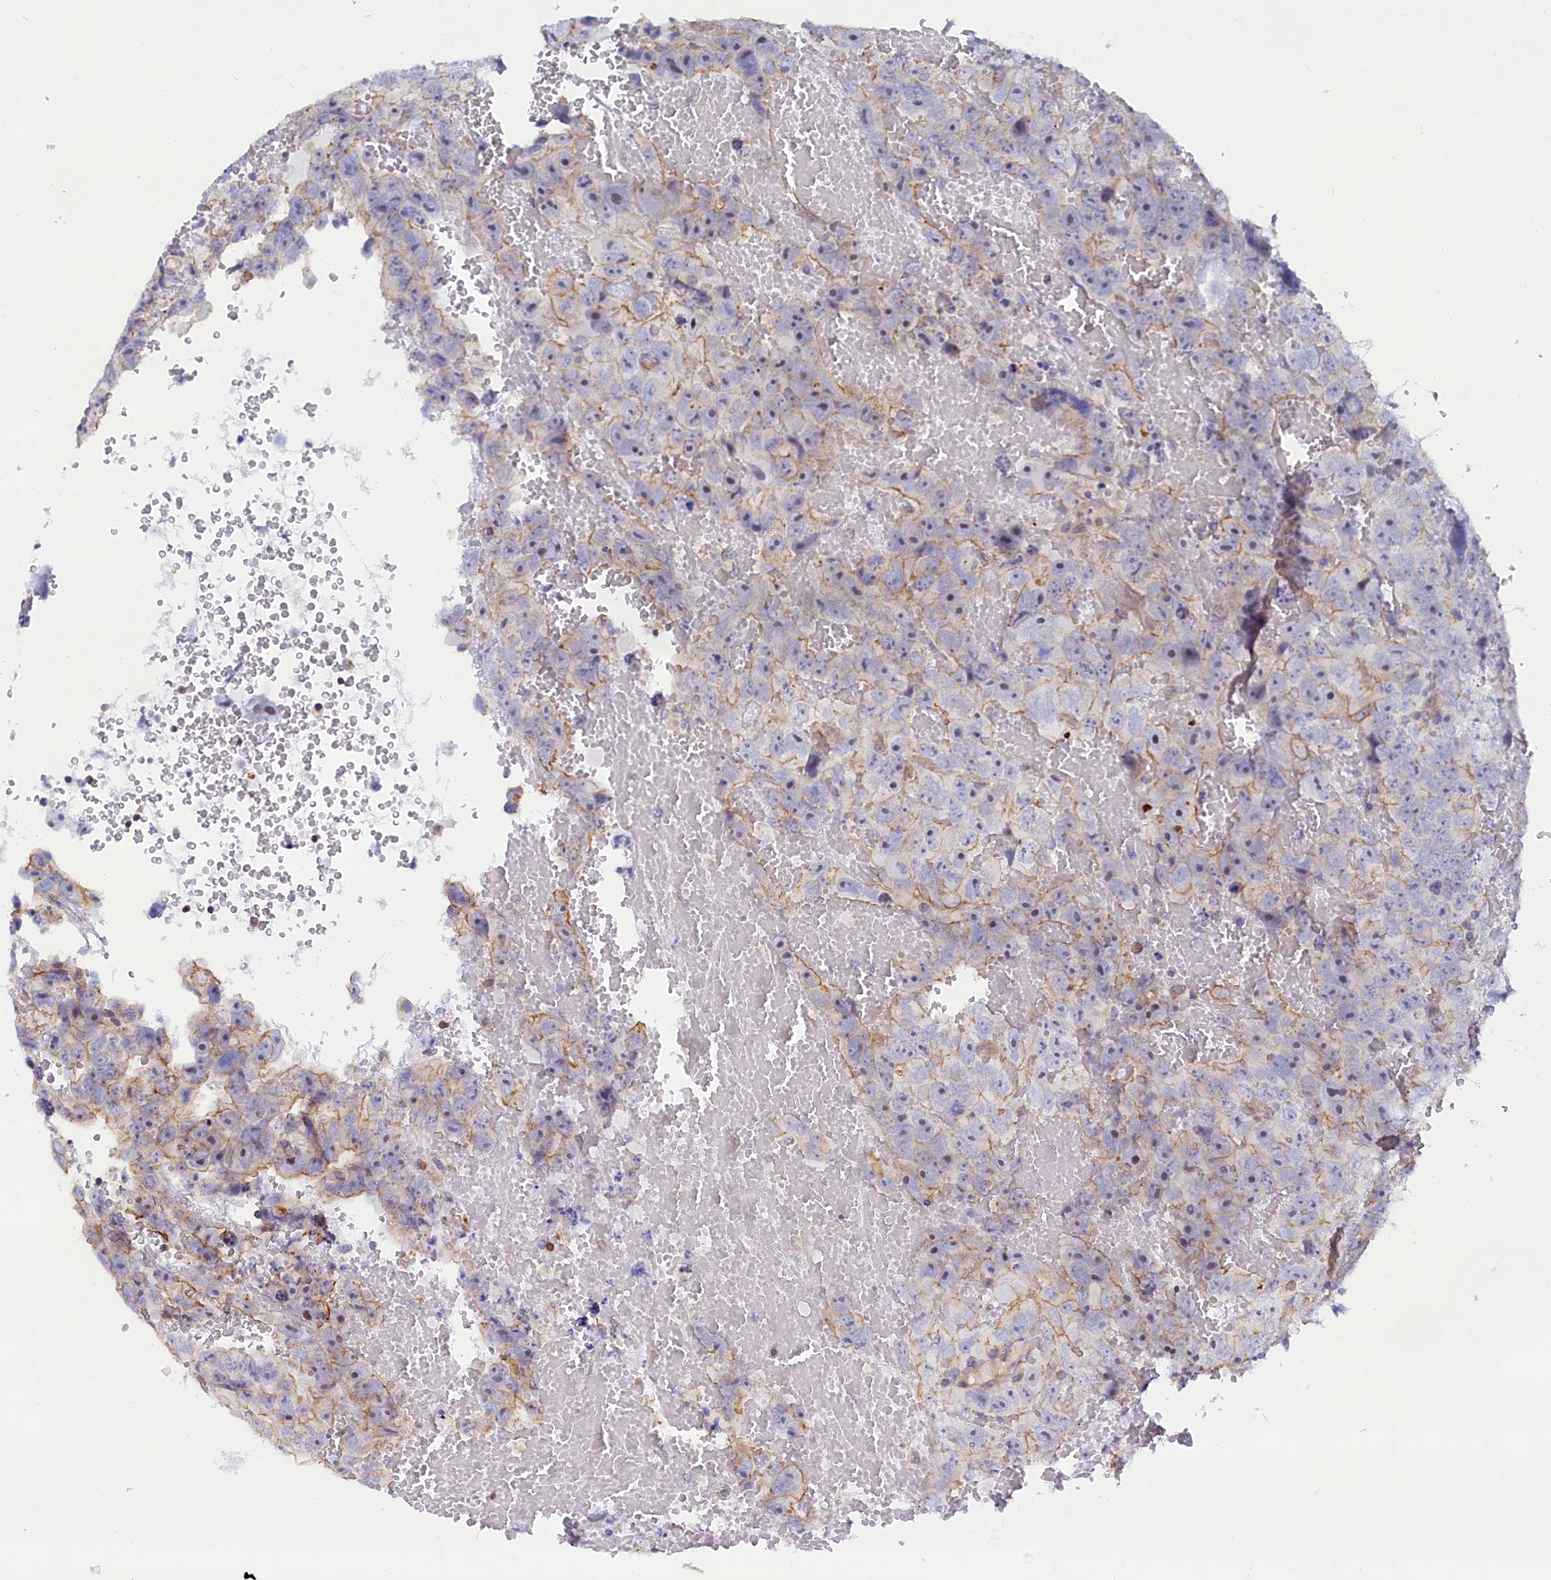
{"staining": {"intensity": "weak", "quantity": "<25%", "location": "cytoplasmic/membranous"}, "tissue": "testis cancer", "cell_type": "Tumor cells", "image_type": "cancer", "snomed": [{"axis": "morphology", "description": "Carcinoma, Embryonal, NOS"}, {"axis": "topography", "description": "Testis"}], "caption": "This is an immunohistochemistry photomicrograph of testis cancer. There is no expression in tumor cells.", "gene": "ABCC12", "patient": {"sex": "male", "age": 45}}